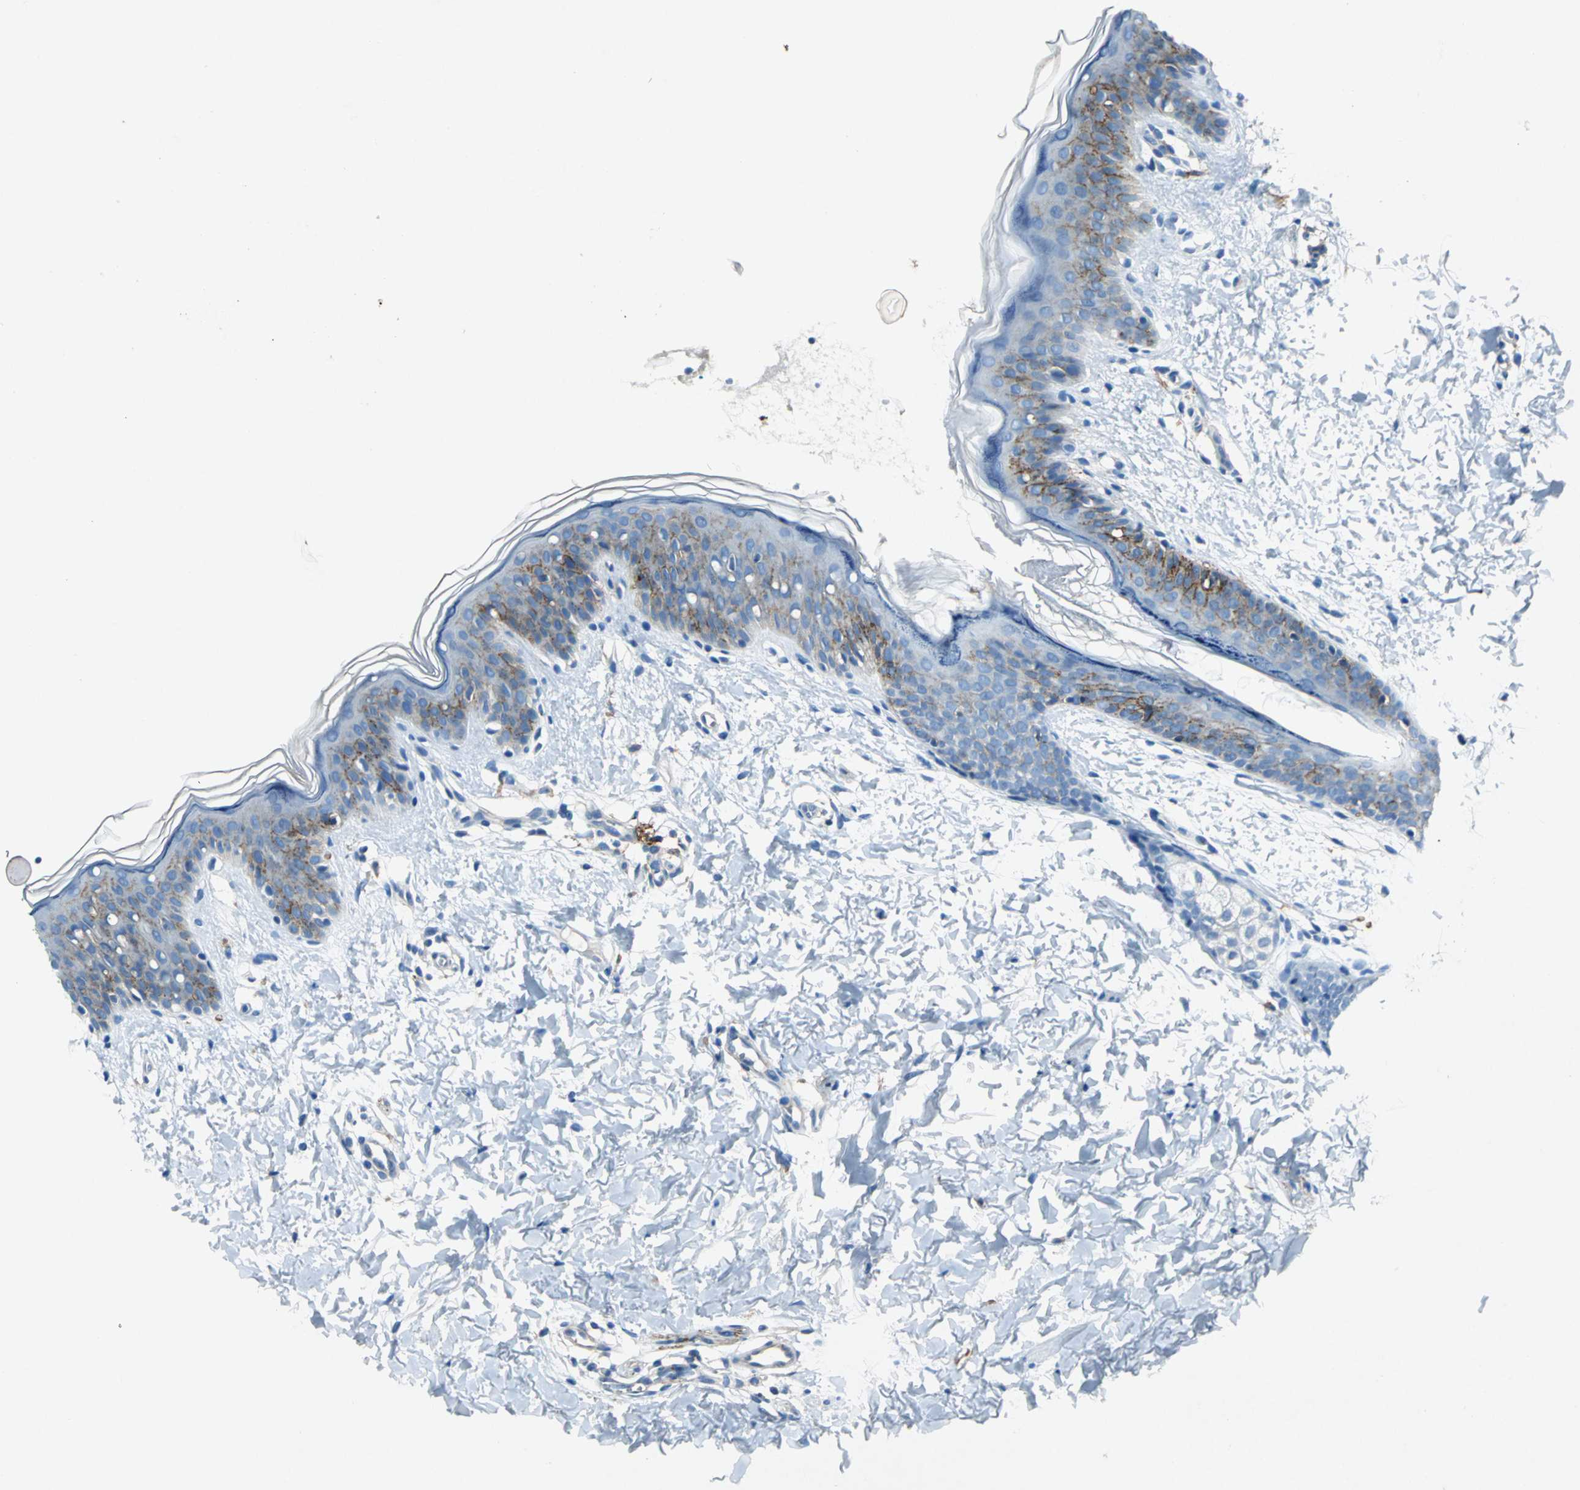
{"staining": {"intensity": "negative", "quantity": "none", "location": "none"}, "tissue": "skin", "cell_type": "Fibroblasts", "image_type": "normal", "snomed": [{"axis": "morphology", "description": "Normal tissue, NOS"}, {"axis": "topography", "description": "Skin"}], "caption": "DAB immunohistochemical staining of unremarkable human skin demonstrates no significant expression in fibroblasts. (Immunohistochemistry, brightfield microscopy, high magnification).", "gene": "RPS13", "patient": {"sex": "female", "age": 4}}